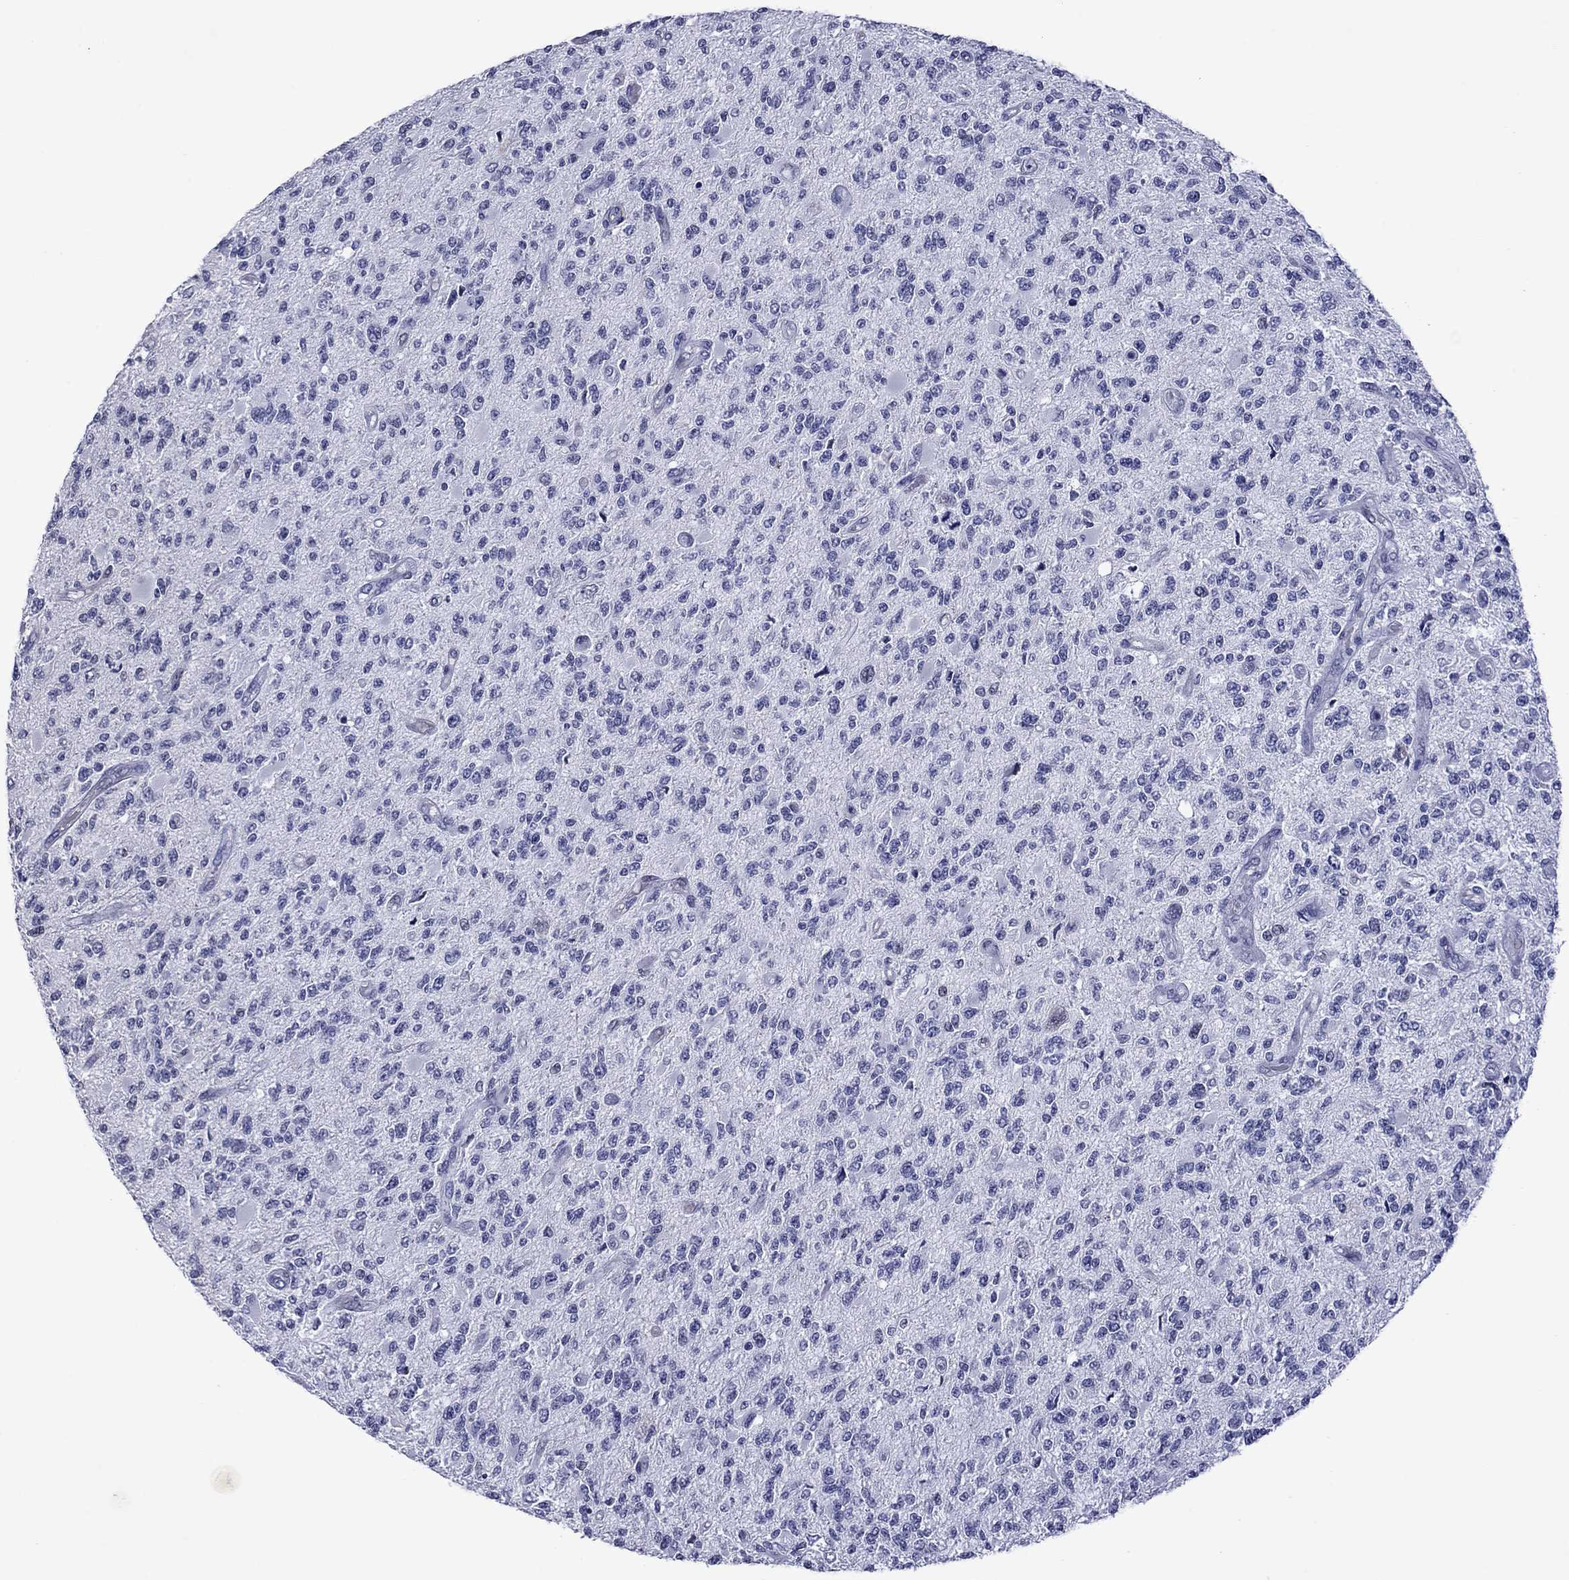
{"staining": {"intensity": "negative", "quantity": "none", "location": "none"}, "tissue": "glioma", "cell_type": "Tumor cells", "image_type": "cancer", "snomed": [{"axis": "morphology", "description": "Glioma, malignant, High grade"}, {"axis": "topography", "description": "Brain"}], "caption": "Image shows no significant protein staining in tumor cells of glioma.", "gene": "PIWIL1", "patient": {"sex": "female", "age": 63}}